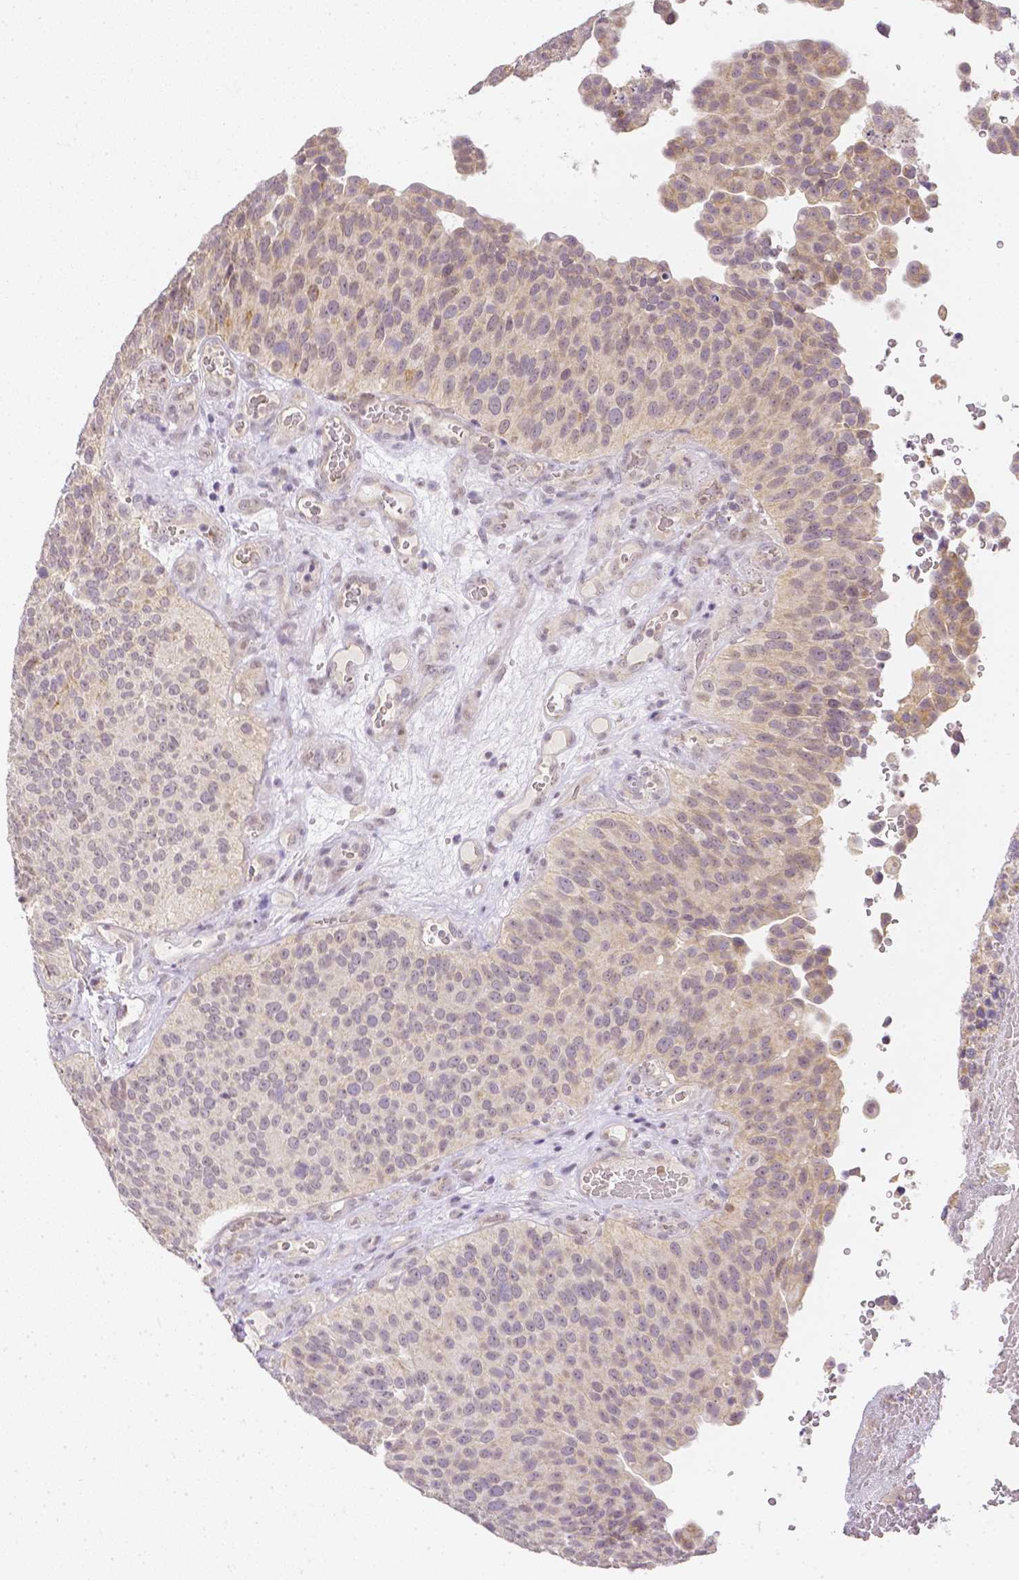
{"staining": {"intensity": "weak", "quantity": "25%-75%", "location": "cytoplasmic/membranous"}, "tissue": "urothelial cancer", "cell_type": "Tumor cells", "image_type": "cancer", "snomed": [{"axis": "morphology", "description": "Urothelial carcinoma, Low grade"}, {"axis": "topography", "description": "Urinary bladder"}], "caption": "Immunohistochemical staining of low-grade urothelial carcinoma exhibits low levels of weak cytoplasmic/membranous staining in approximately 25%-75% of tumor cells. (DAB (3,3'-diaminobenzidine) = brown stain, brightfield microscopy at high magnification).", "gene": "ZNF280B", "patient": {"sex": "male", "age": 76}}